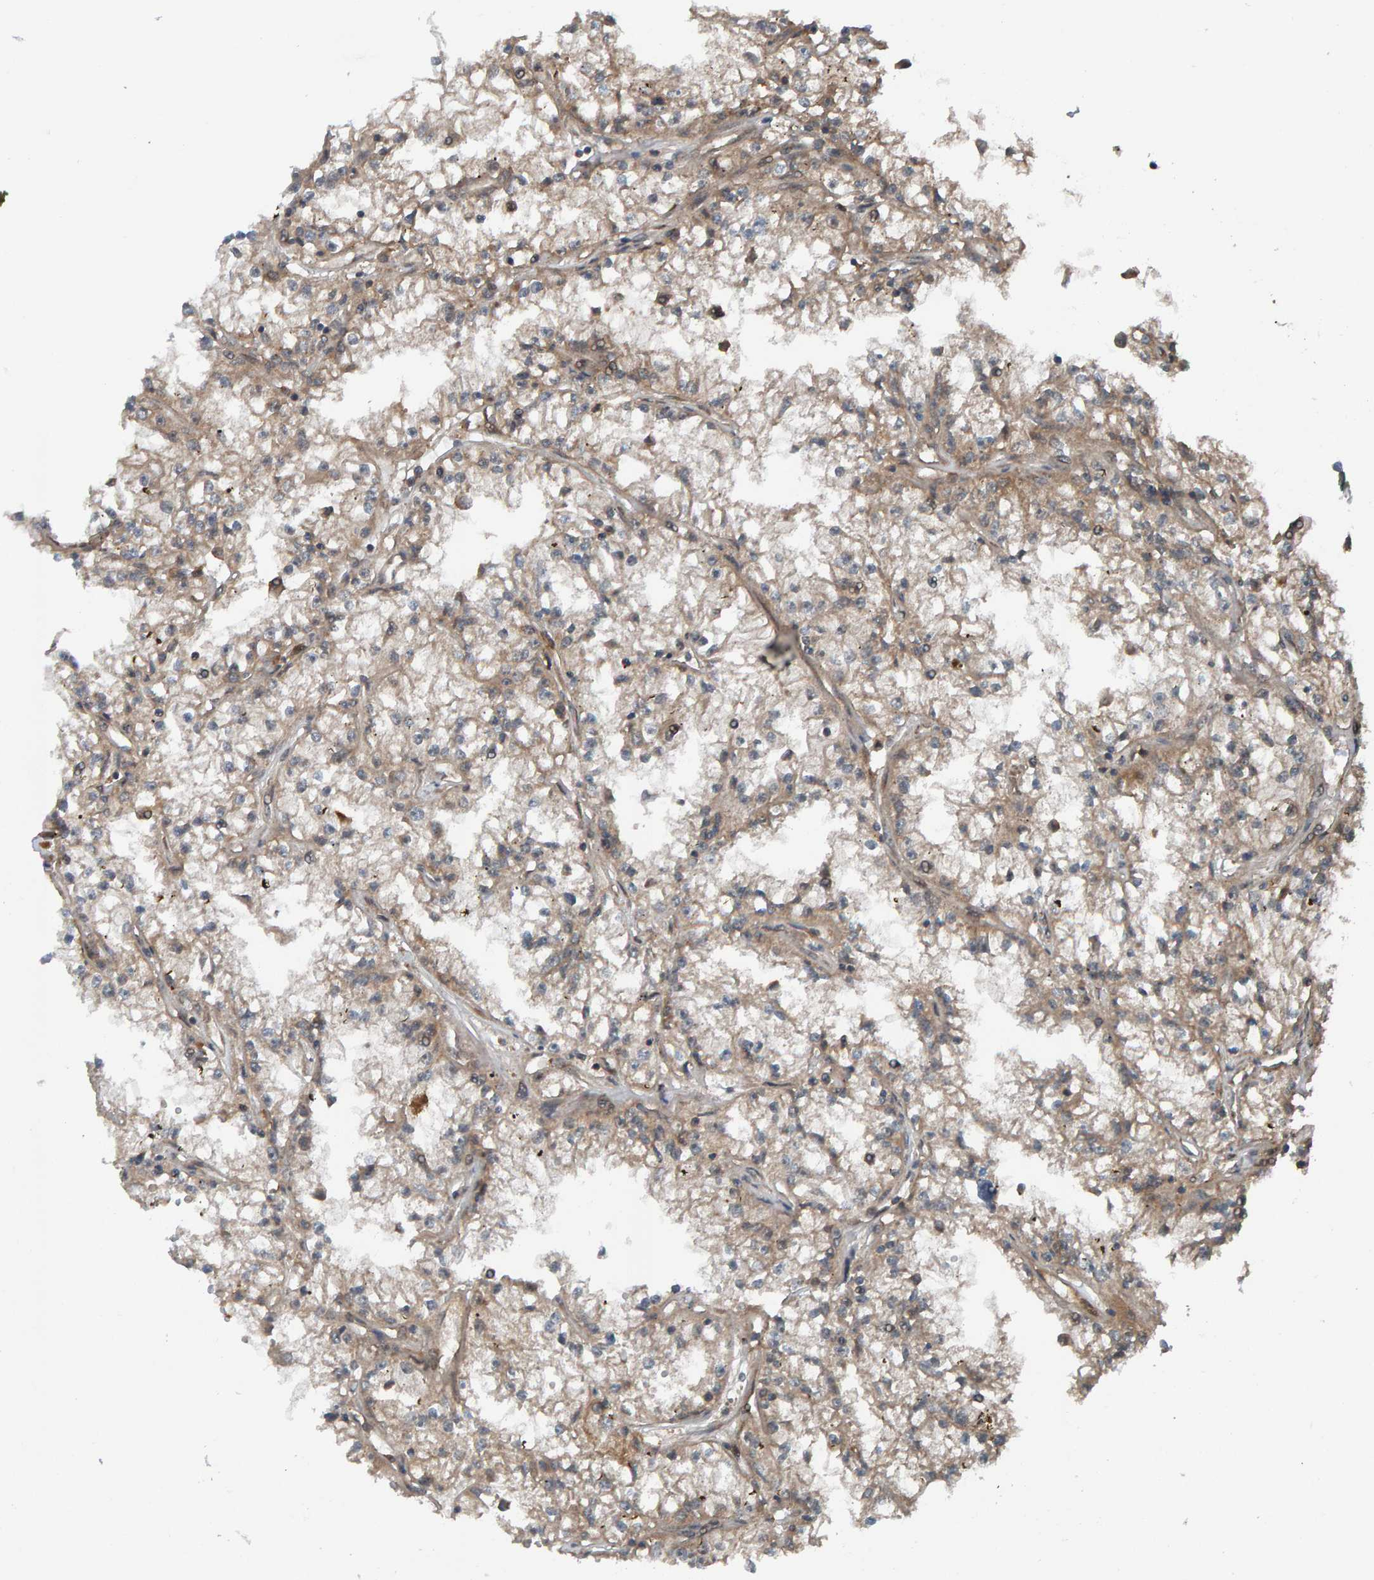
{"staining": {"intensity": "moderate", "quantity": ">75%", "location": "cytoplasmic/membranous"}, "tissue": "renal cancer", "cell_type": "Tumor cells", "image_type": "cancer", "snomed": [{"axis": "morphology", "description": "Adenocarcinoma, NOS"}, {"axis": "topography", "description": "Kidney"}], "caption": "IHC (DAB) staining of human renal cancer (adenocarcinoma) displays moderate cytoplasmic/membranous protein staining in approximately >75% of tumor cells.", "gene": "CUEDC1", "patient": {"sex": "male", "age": 56}}